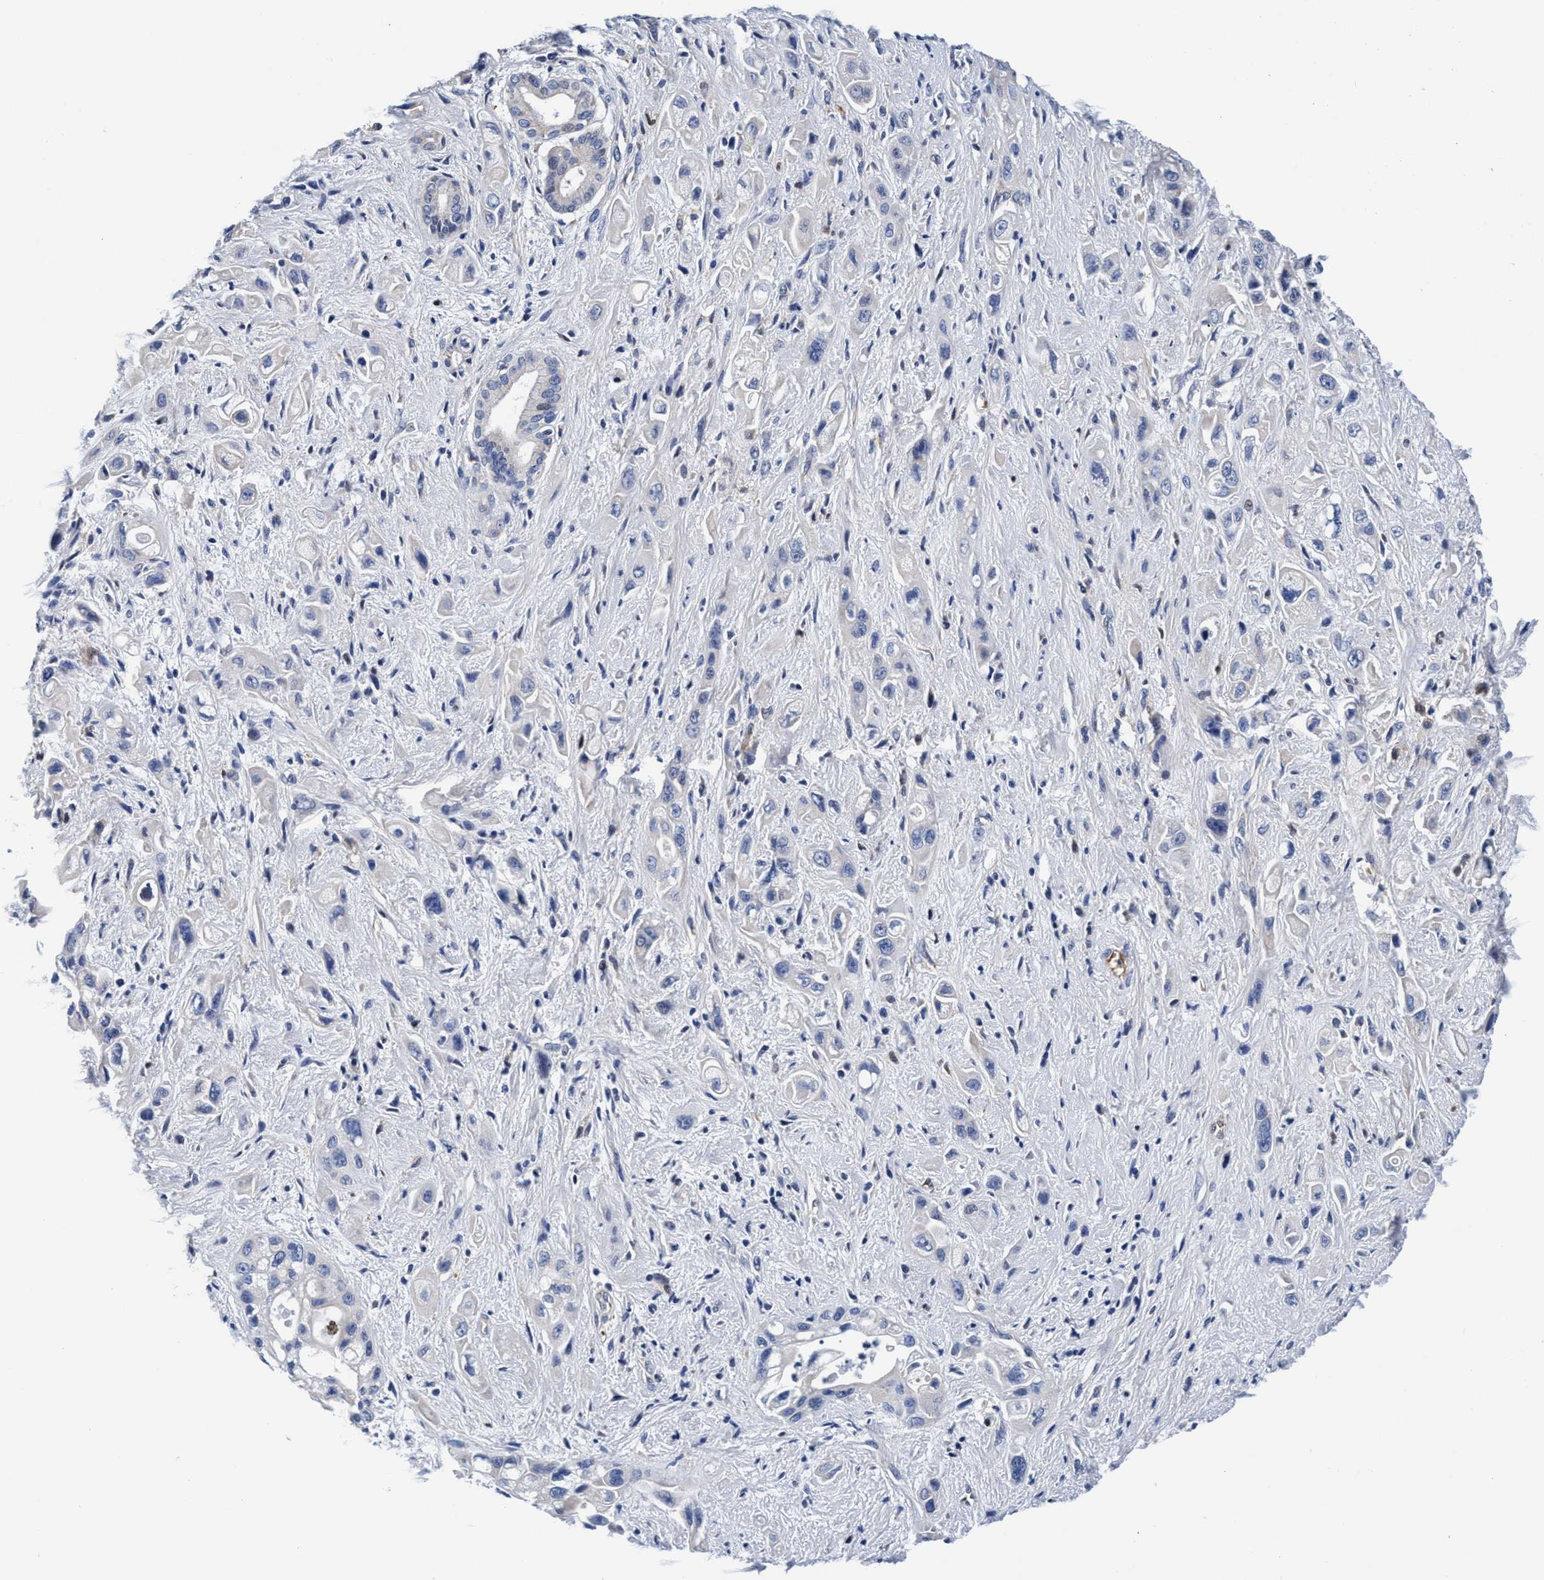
{"staining": {"intensity": "negative", "quantity": "none", "location": "none"}, "tissue": "pancreatic cancer", "cell_type": "Tumor cells", "image_type": "cancer", "snomed": [{"axis": "morphology", "description": "Adenocarcinoma, NOS"}, {"axis": "topography", "description": "Pancreas"}], "caption": "DAB (3,3'-diaminobenzidine) immunohistochemical staining of human pancreatic cancer exhibits no significant expression in tumor cells. Brightfield microscopy of IHC stained with DAB (3,3'-diaminobenzidine) (brown) and hematoxylin (blue), captured at high magnification.", "gene": "UBALD2", "patient": {"sex": "female", "age": 66}}